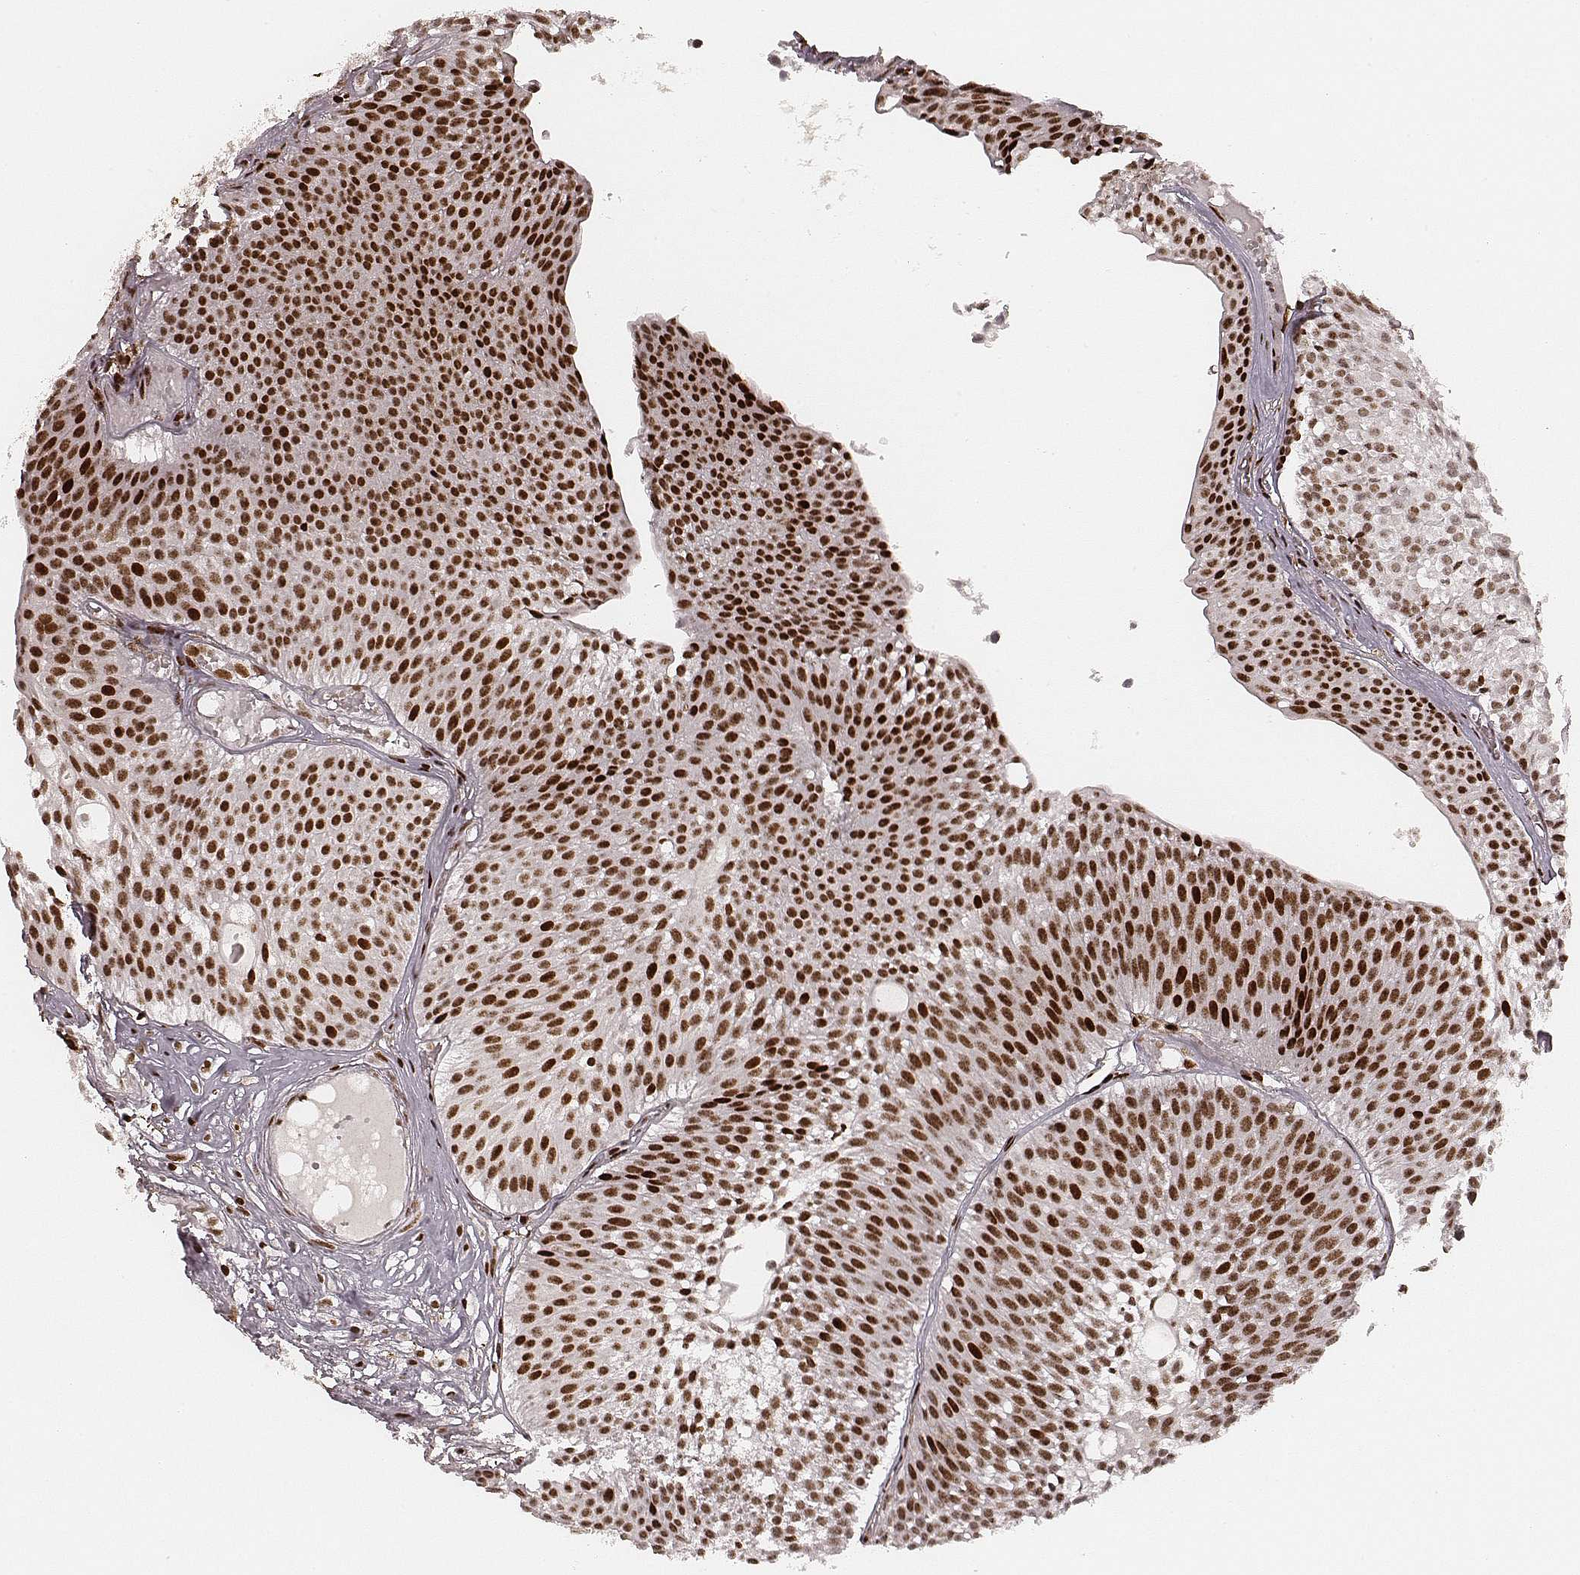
{"staining": {"intensity": "strong", "quantity": ">75%", "location": "nuclear"}, "tissue": "urothelial cancer", "cell_type": "Tumor cells", "image_type": "cancer", "snomed": [{"axis": "morphology", "description": "Urothelial carcinoma, Low grade"}, {"axis": "topography", "description": "Urinary bladder"}], "caption": "A brown stain labels strong nuclear positivity of a protein in urothelial cancer tumor cells. (DAB IHC, brown staining for protein, blue staining for nuclei).", "gene": "HNRNPC", "patient": {"sex": "male", "age": 63}}